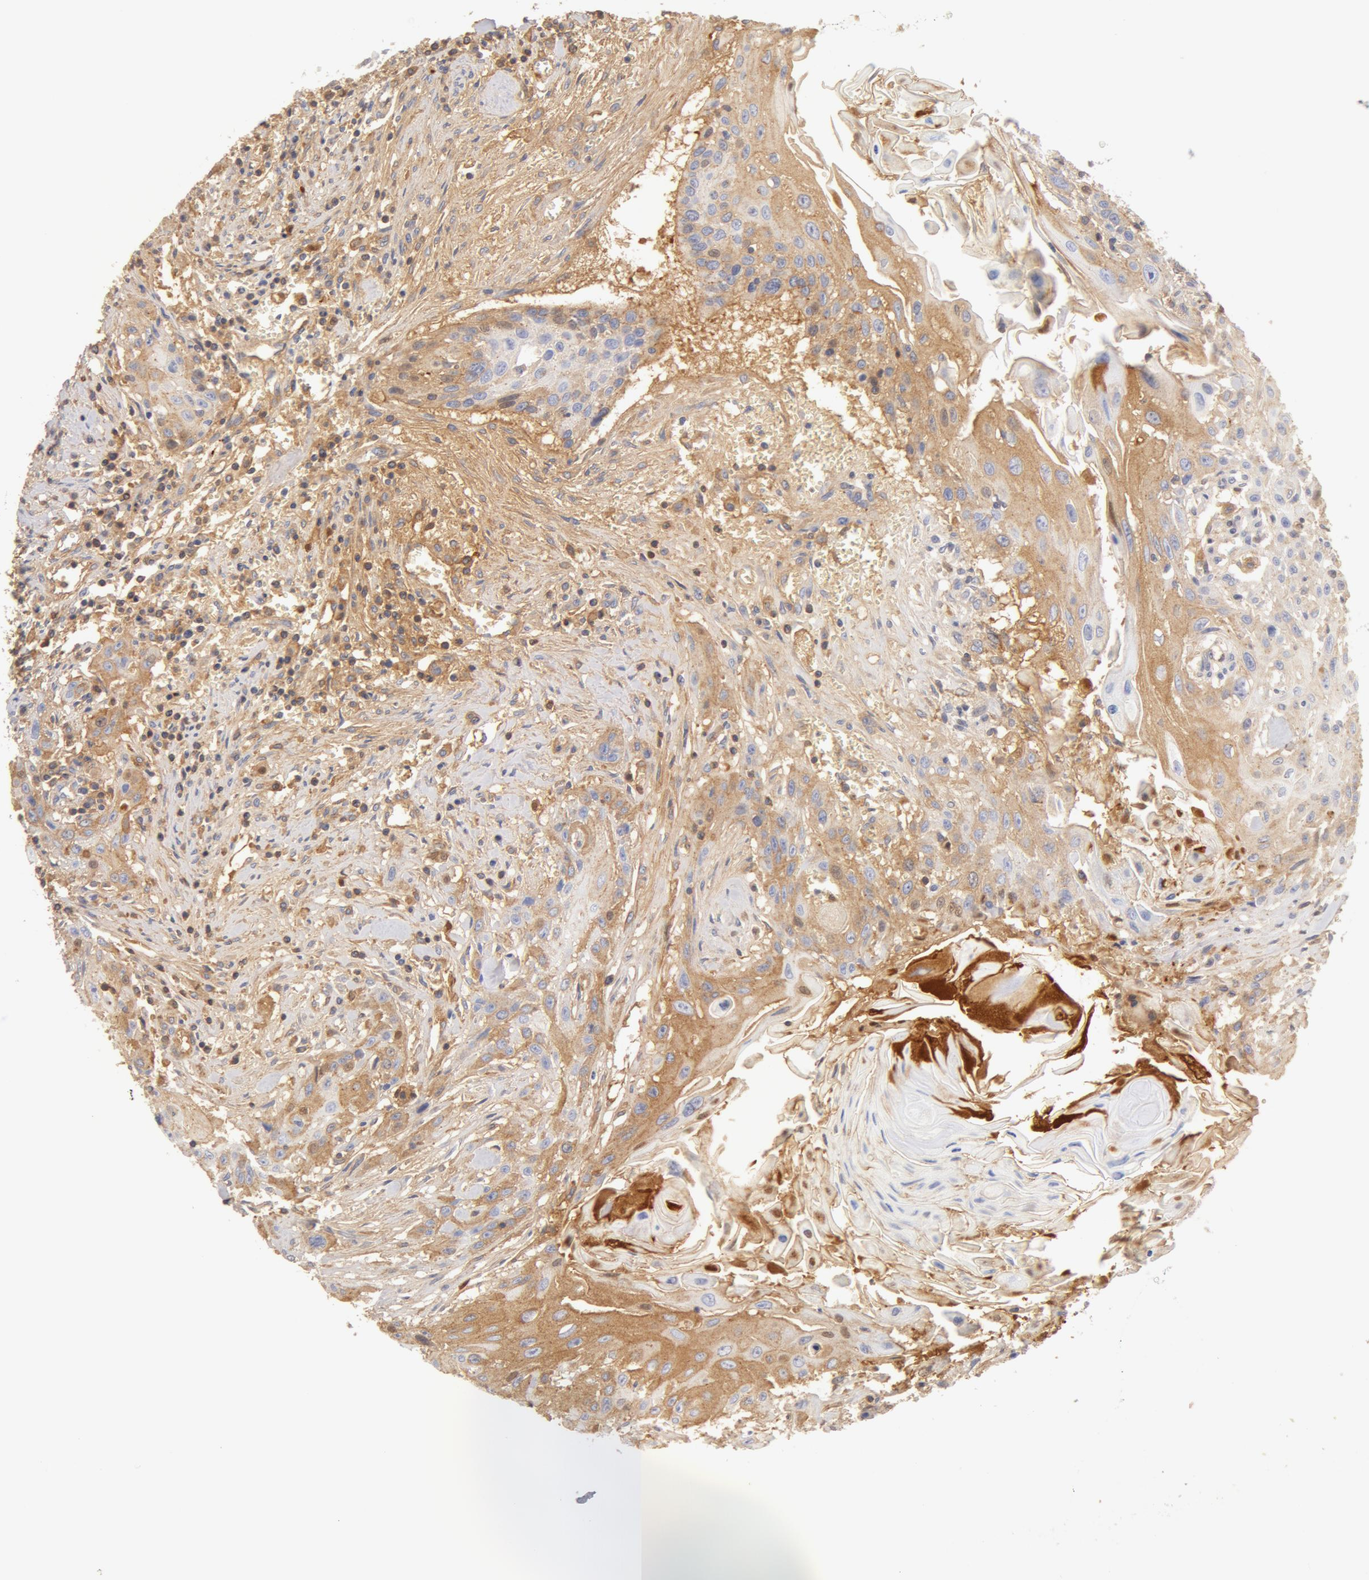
{"staining": {"intensity": "moderate", "quantity": "25%-75%", "location": "cytoplasmic/membranous"}, "tissue": "head and neck cancer", "cell_type": "Tumor cells", "image_type": "cancer", "snomed": [{"axis": "morphology", "description": "Squamous cell carcinoma, NOS"}, {"axis": "morphology", "description": "Squamous cell carcinoma, metastatic, NOS"}, {"axis": "topography", "description": "Lymph node"}, {"axis": "topography", "description": "Salivary gland"}, {"axis": "topography", "description": "Head-Neck"}], "caption": "A brown stain highlights moderate cytoplasmic/membranous expression of a protein in squamous cell carcinoma (head and neck) tumor cells.", "gene": "GC", "patient": {"sex": "female", "age": 74}}